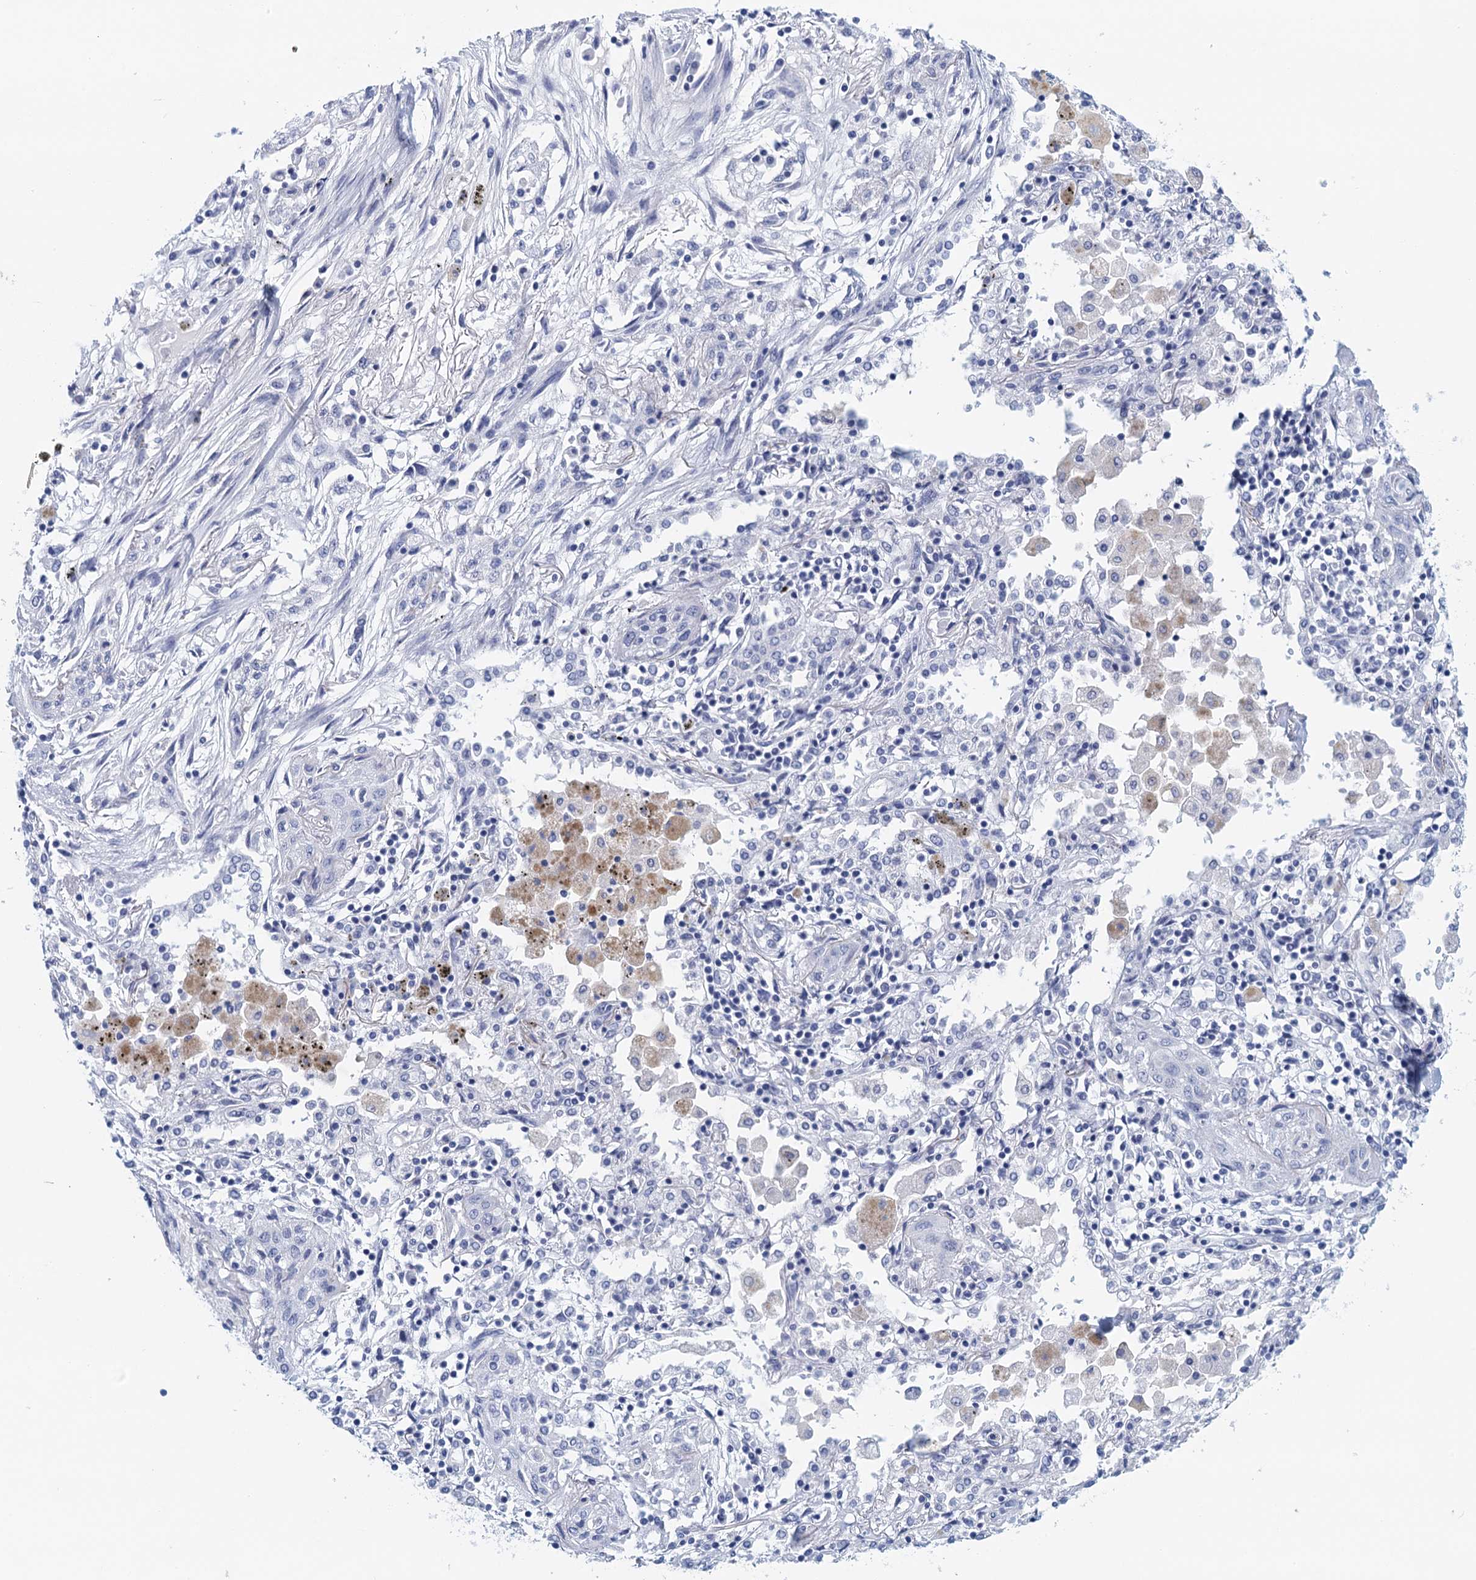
{"staining": {"intensity": "negative", "quantity": "none", "location": "none"}, "tissue": "lung cancer", "cell_type": "Tumor cells", "image_type": "cancer", "snomed": [{"axis": "morphology", "description": "Squamous cell carcinoma, NOS"}, {"axis": "topography", "description": "Lung"}], "caption": "The micrograph exhibits no significant positivity in tumor cells of squamous cell carcinoma (lung). (Brightfield microscopy of DAB immunohistochemistry (IHC) at high magnification).", "gene": "CYP51A1", "patient": {"sex": "female", "age": 47}}